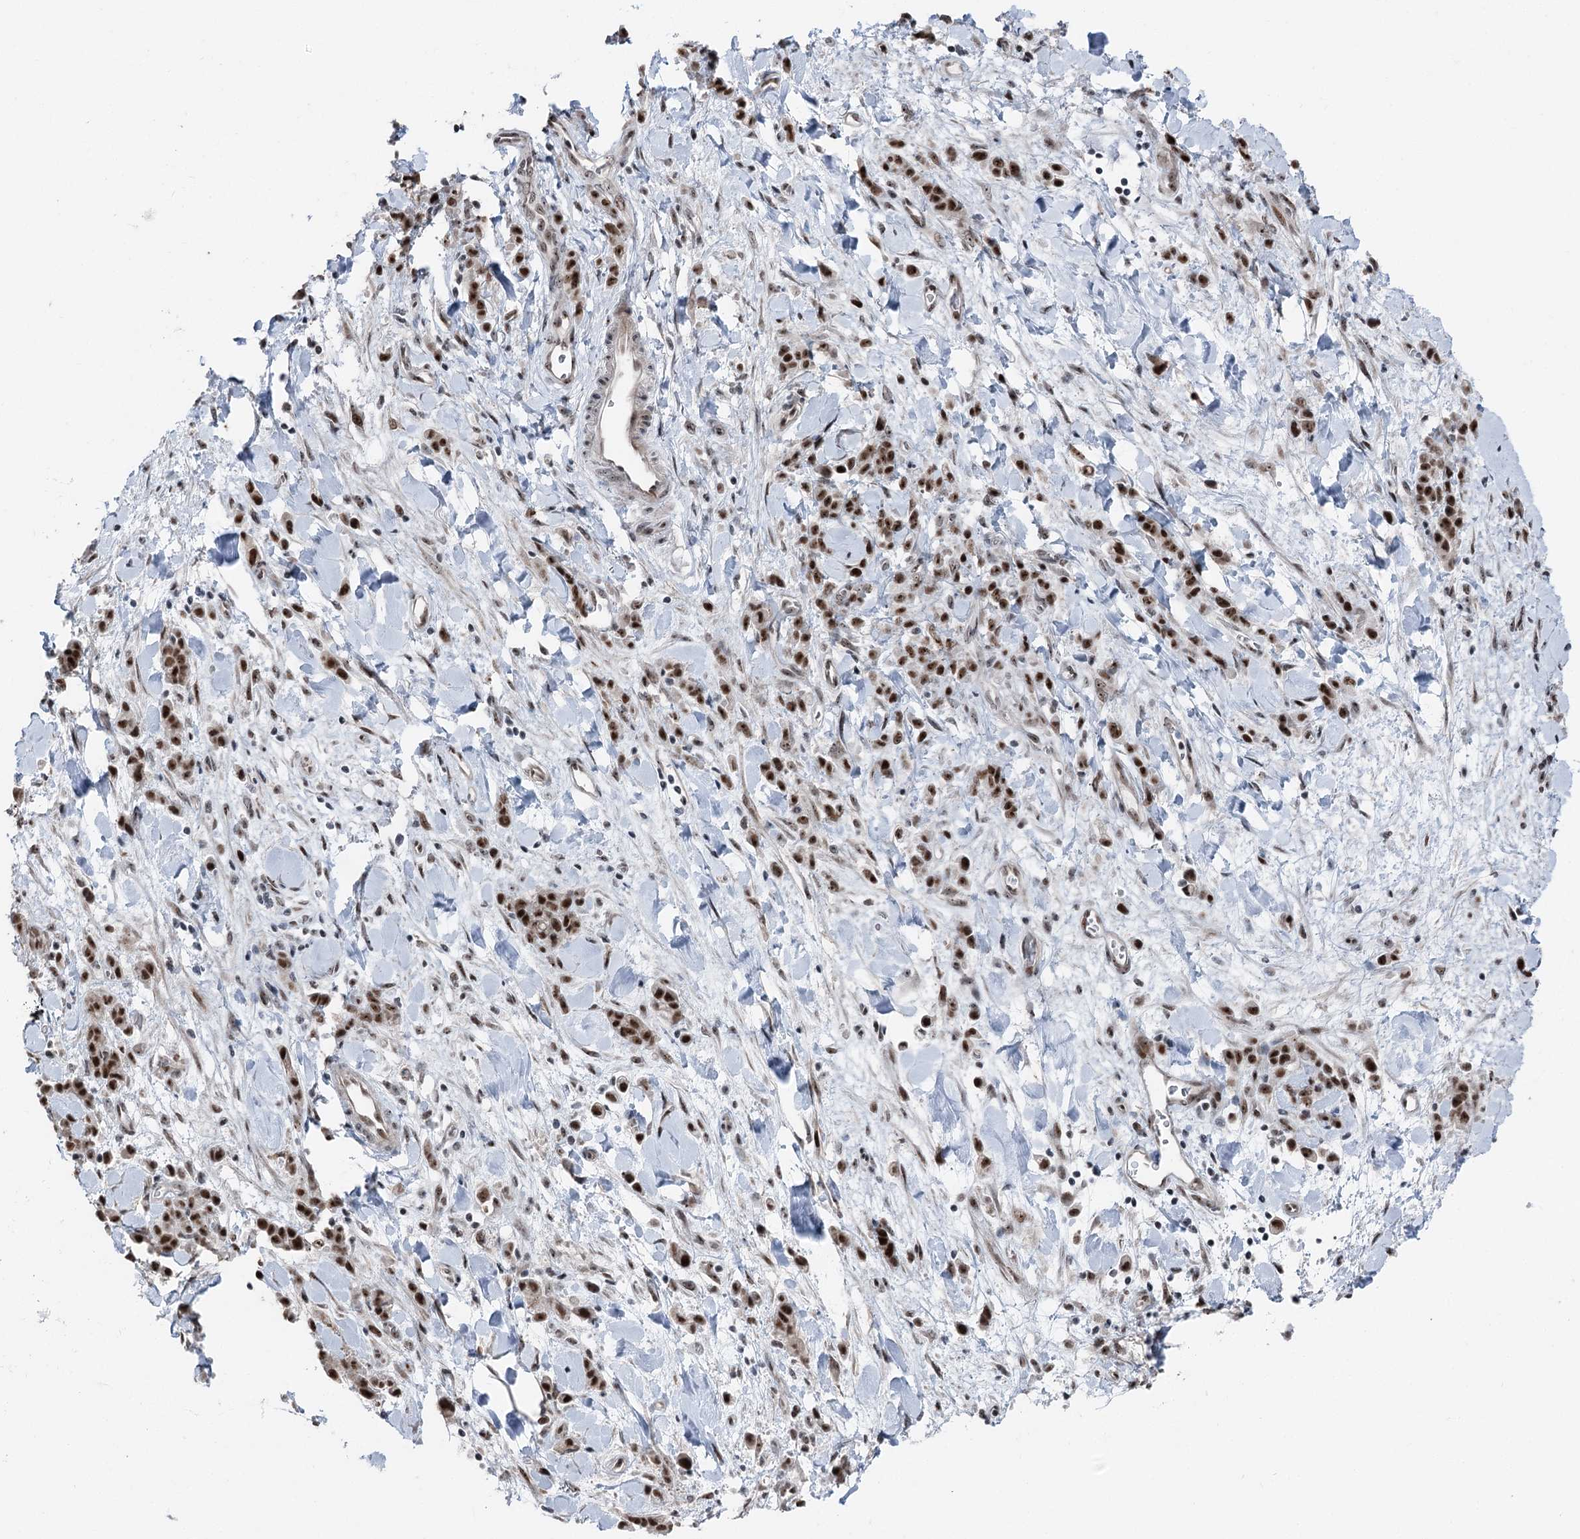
{"staining": {"intensity": "moderate", "quantity": ">75%", "location": "nuclear"}, "tissue": "stomach cancer", "cell_type": "Tumor cells", "image_type": "cancer", "snomed": [{"axis": "morphology", "description": "Normal tissue, NOS"}, {"axis": "morphology", "description": "Adenocarcinoma, NOS"}, {"axis": "topography", "description": "Stomach"}], "caption": "Stomach cancer (adenocarcinoma) tissue exhibits moderate nuclear positivity in approximately >75% of tumor cells, visualized by immunohistochemistry.", "gene": "POLR2H", "patient": {"sex": "male", "age": 82}}